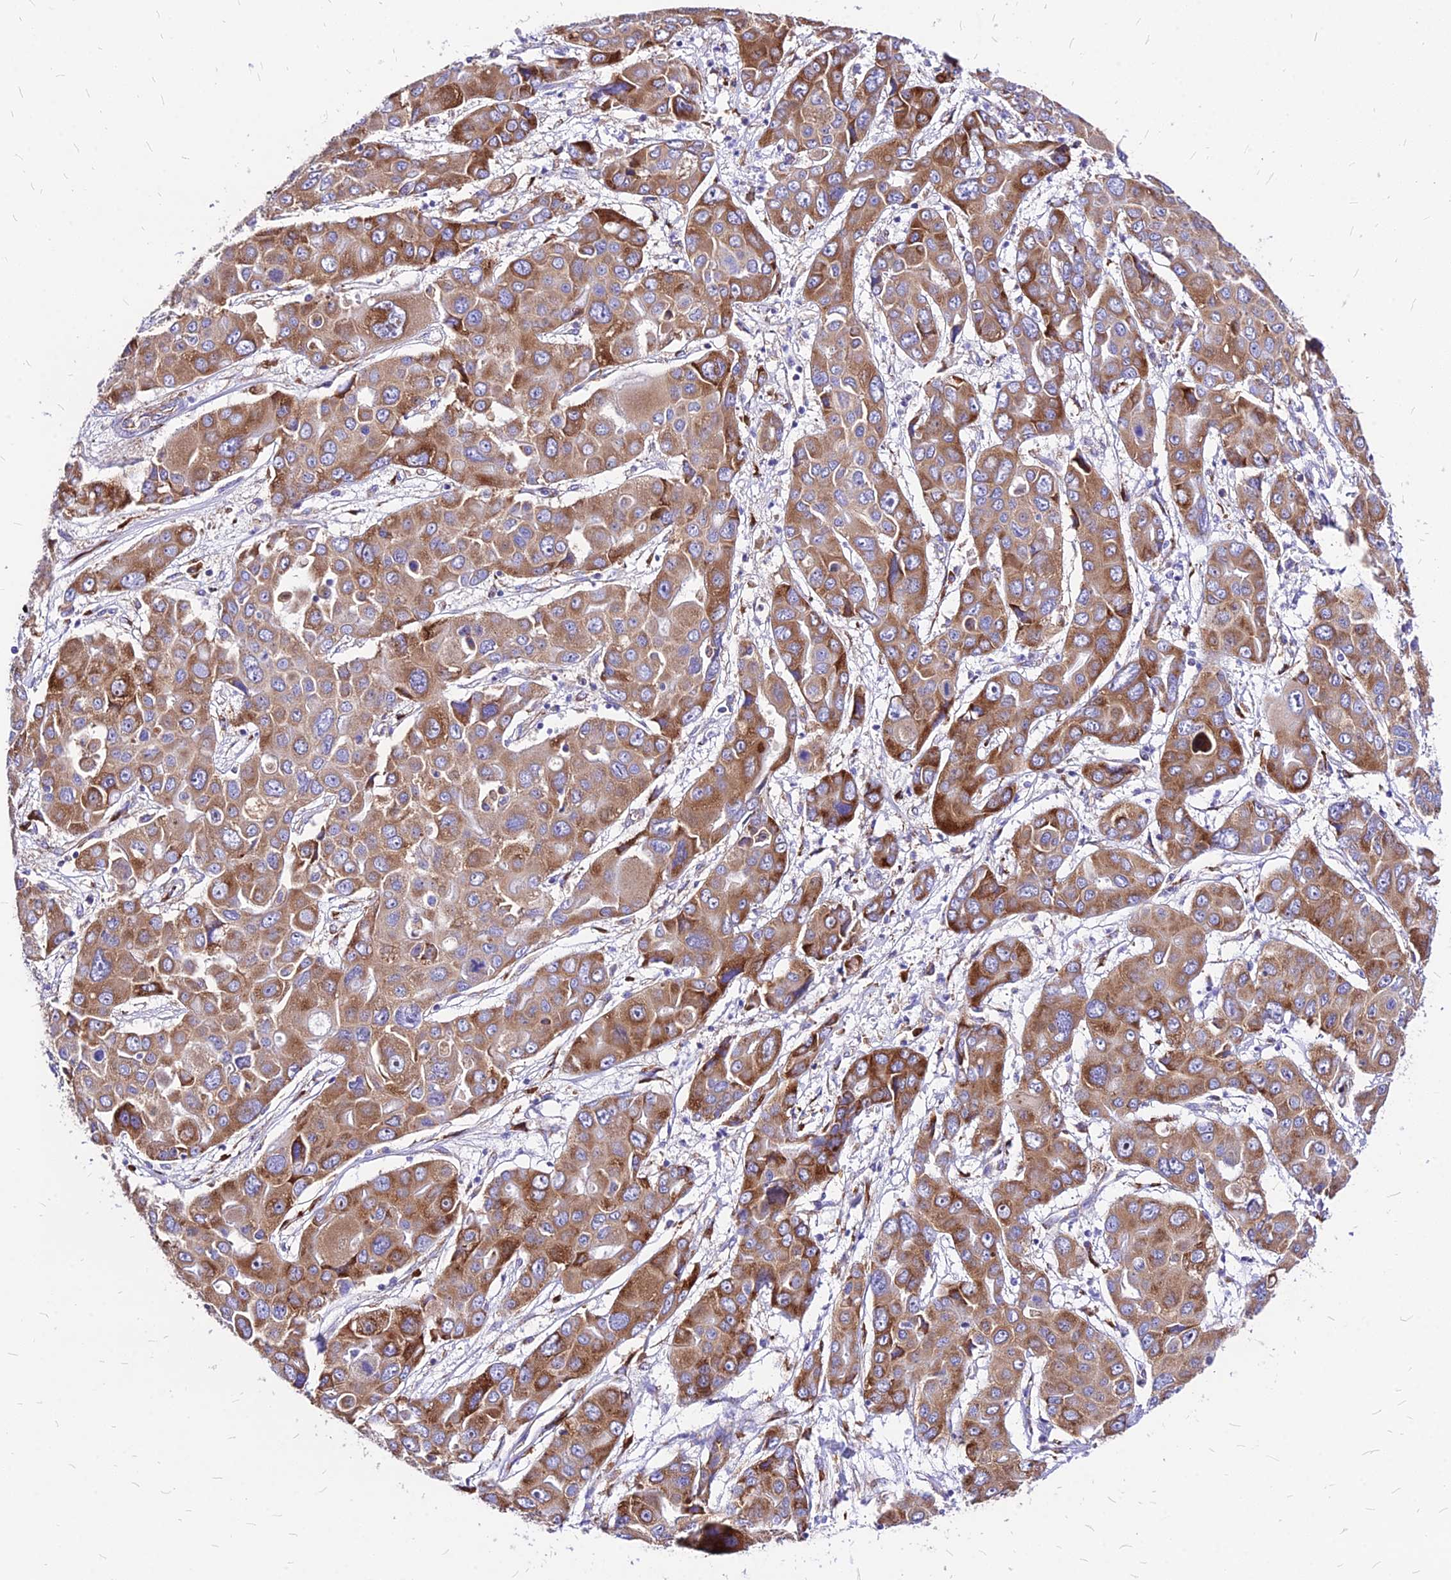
{"staining": {"intensity": "moderate", "quantity": ">75%", "location": "cytoplasmic/membranous"}, "tissue": "liver cancer", "cell_type": "Tumor cells", "image_type": "cancer", "snomed": [{"axis": "morphology", "description": "Cholangiocarcinoma"}, {"axis": "topography", "description": "Liver"}], "caption": "Moderate cytoplasmic/membranous expression for a protein is appreciated in about >75% of tumor cells of liver cancer using IHC.", "gene": "RPL19", "patient": {"sex": "male", "age": 67}}